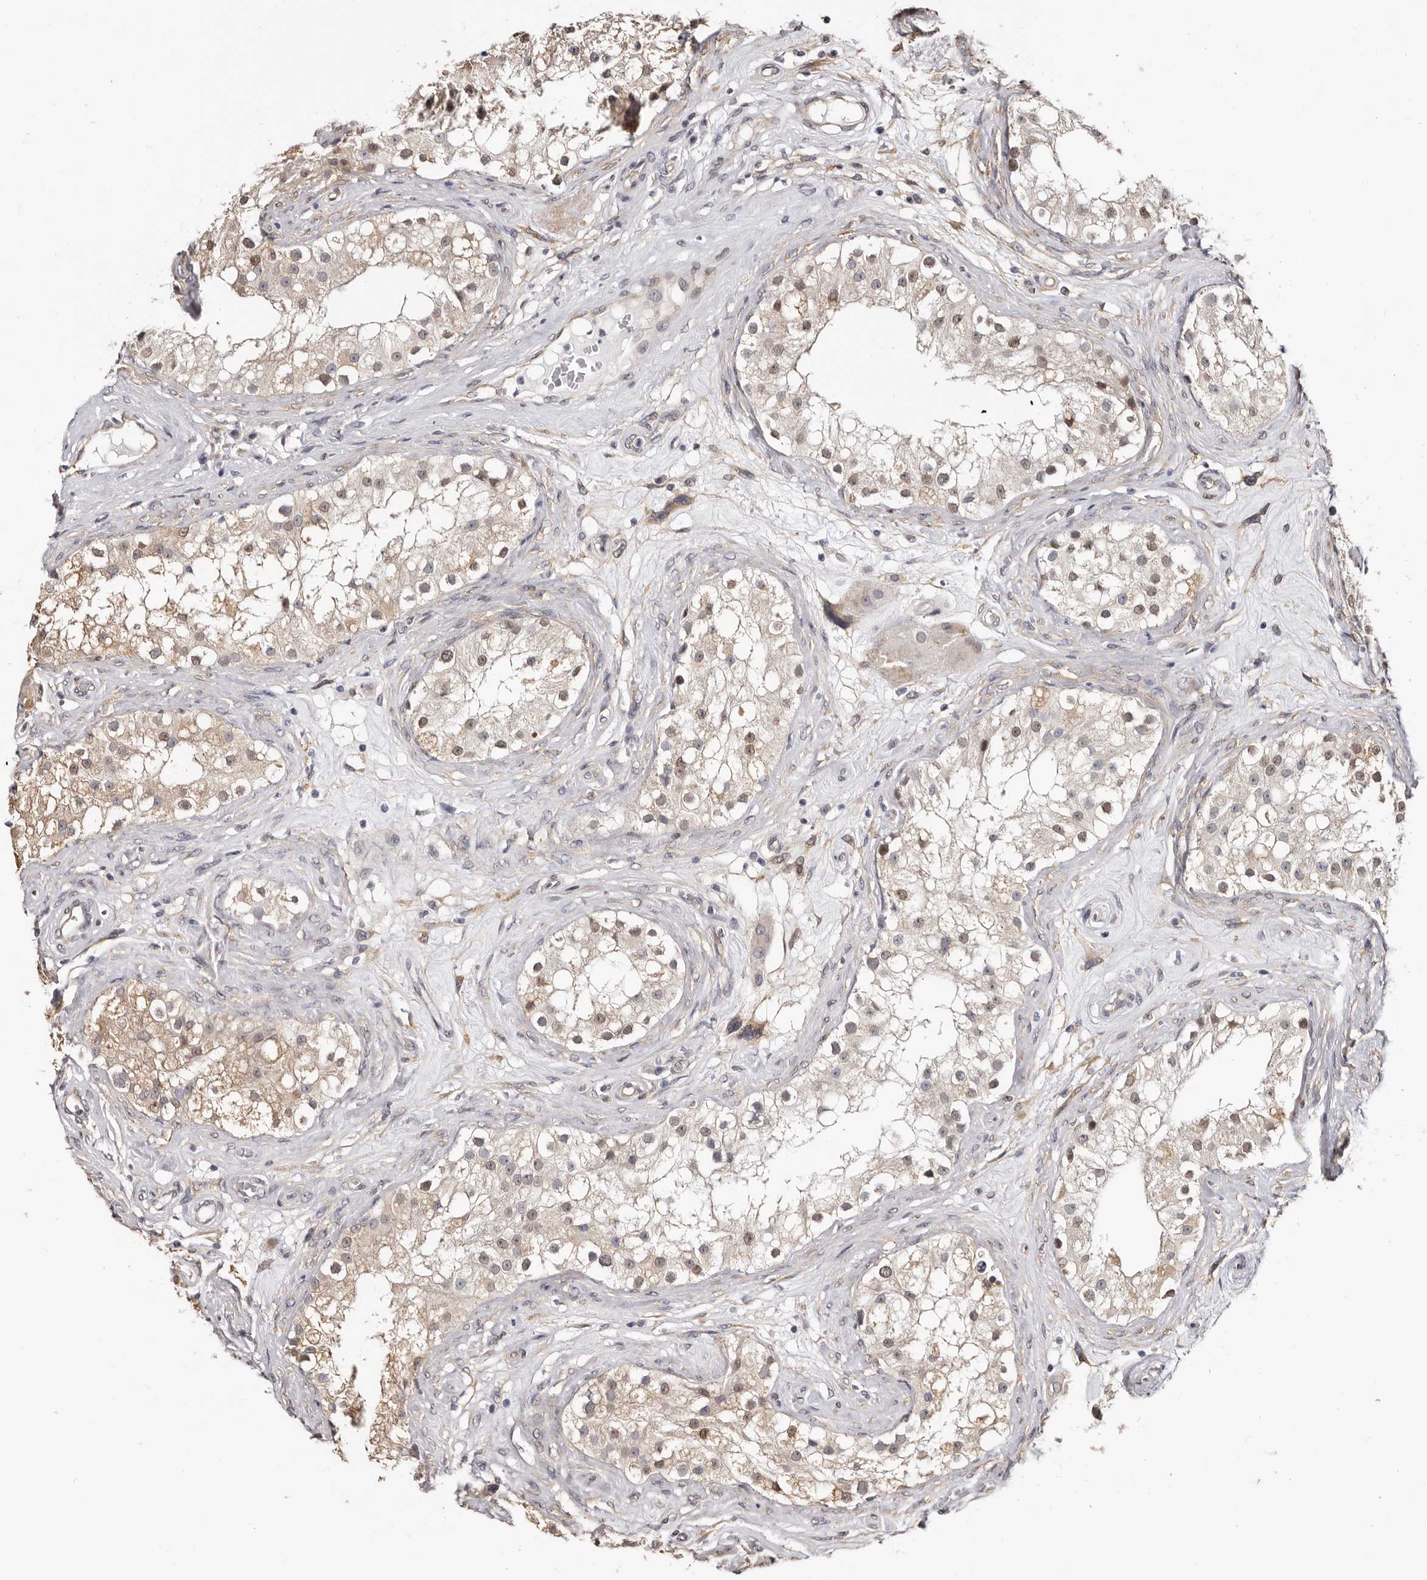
{"staining": {"intensity": "moderate", "quantity": ">75%", "location": "nuclear"}, "tissue": "testis", "cell_type": "Cells in seminiferous ducts", "image_type": "normal", "snomed": [{"axis": "morphology", "description": "Normal tissue, NOS"}, {"axis": "topography", "description": "Testis"}], "caption": "Unremarkable testis was stained to show a protein in brown. There is medium levels of moderate nuclear expression in approximately >75% of cells in seminiferous ducts.", "gene": "KHDRBS2", "patient": {"sex": "male", "age": 84}}